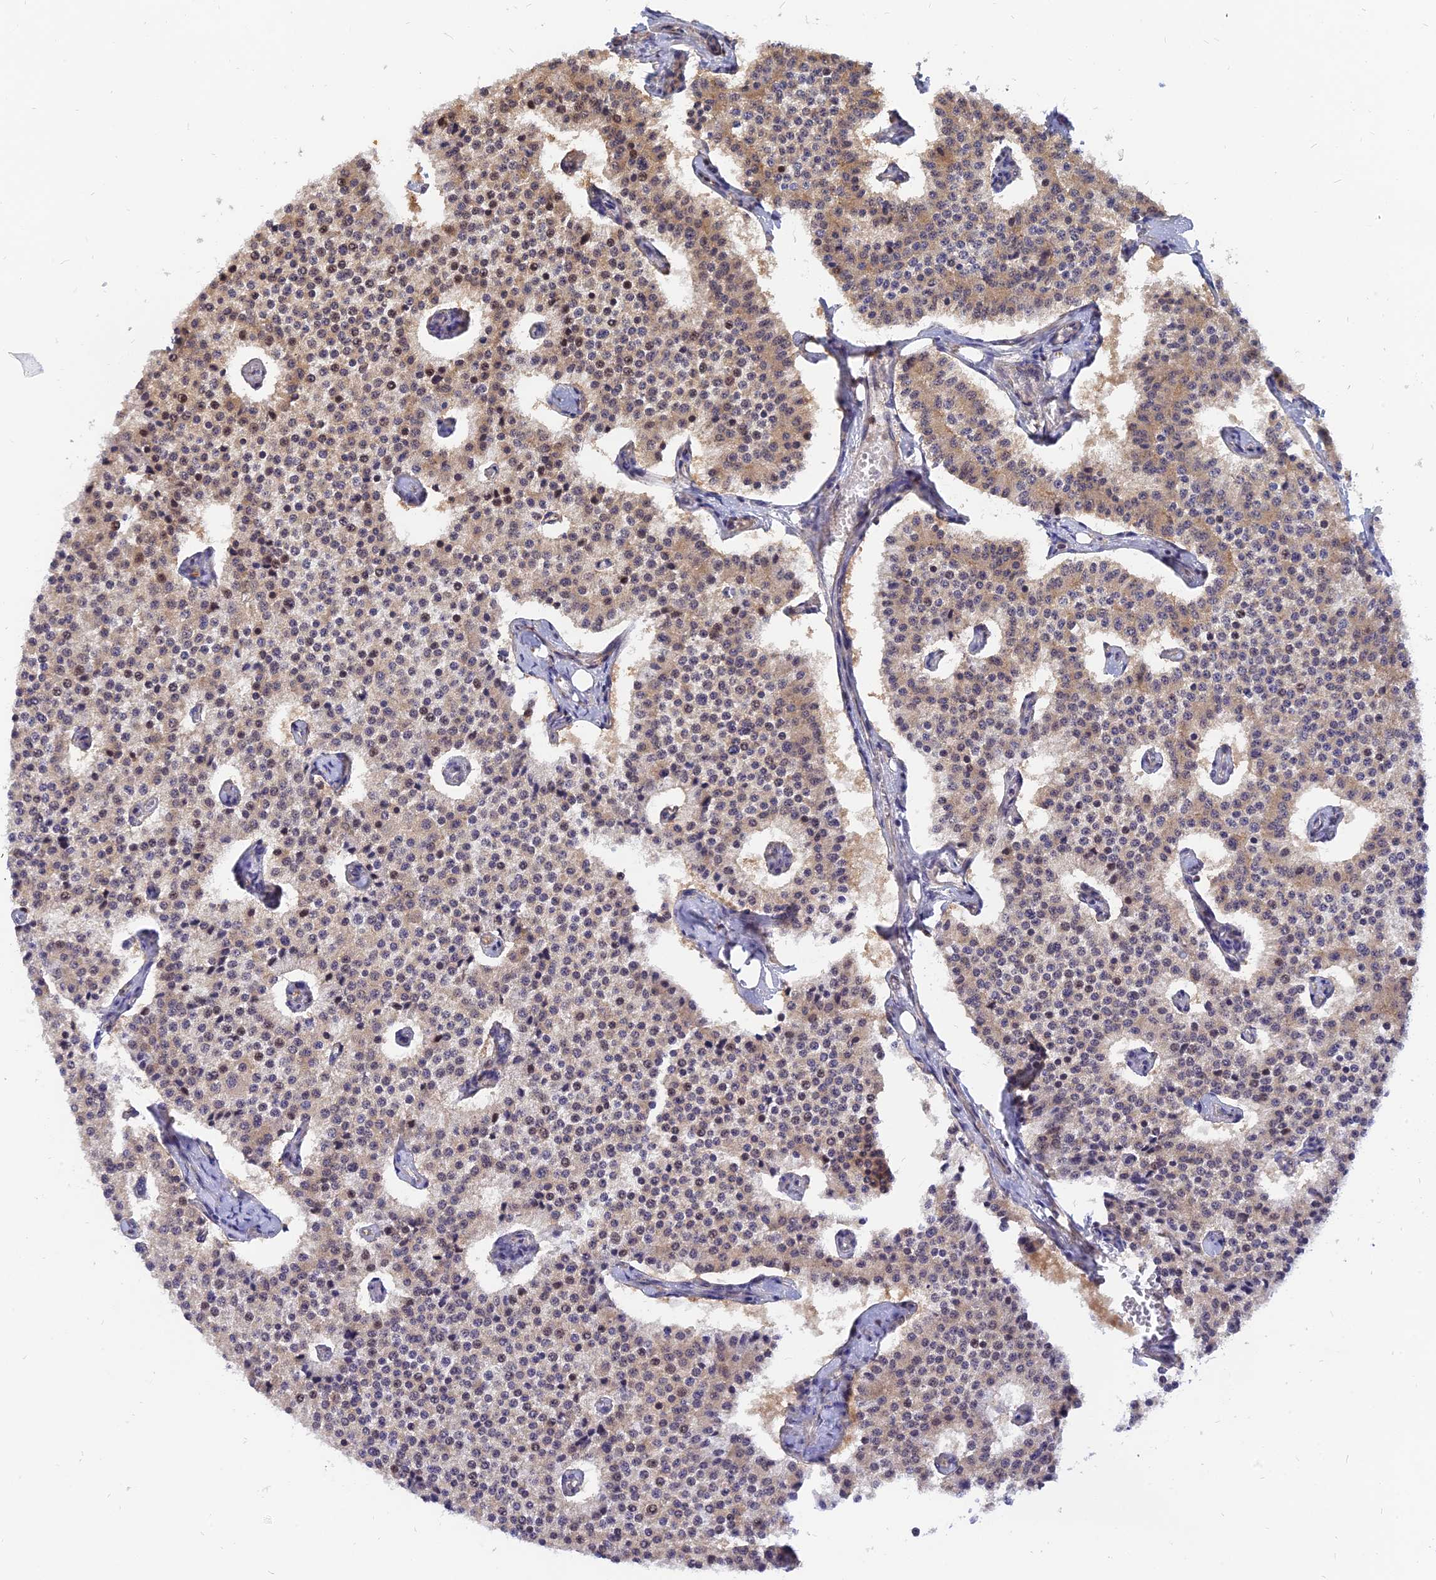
{"staining": {"intensity": "weak", "quantity": "25%-75%", "location": "cytoplasmic/membranous,nuclear"}, "tissue": "carcinoid", "cell_type": "Tumor cells", "image_type": "cancer", "snomed": [{"axis": "morphology", "description": "Carcinoid, malignant, NOS"}, {"axis": "topography", "description": "Colon"}], "caption": "A low amount of weak cytoplasmic/membranous and nuclear expression is identified in approximately 25%-75% of tumor cells in carcinoid (malignant) tissue.", "gene": "WDR41", "patient": {"sex": "female", "age": 52}}